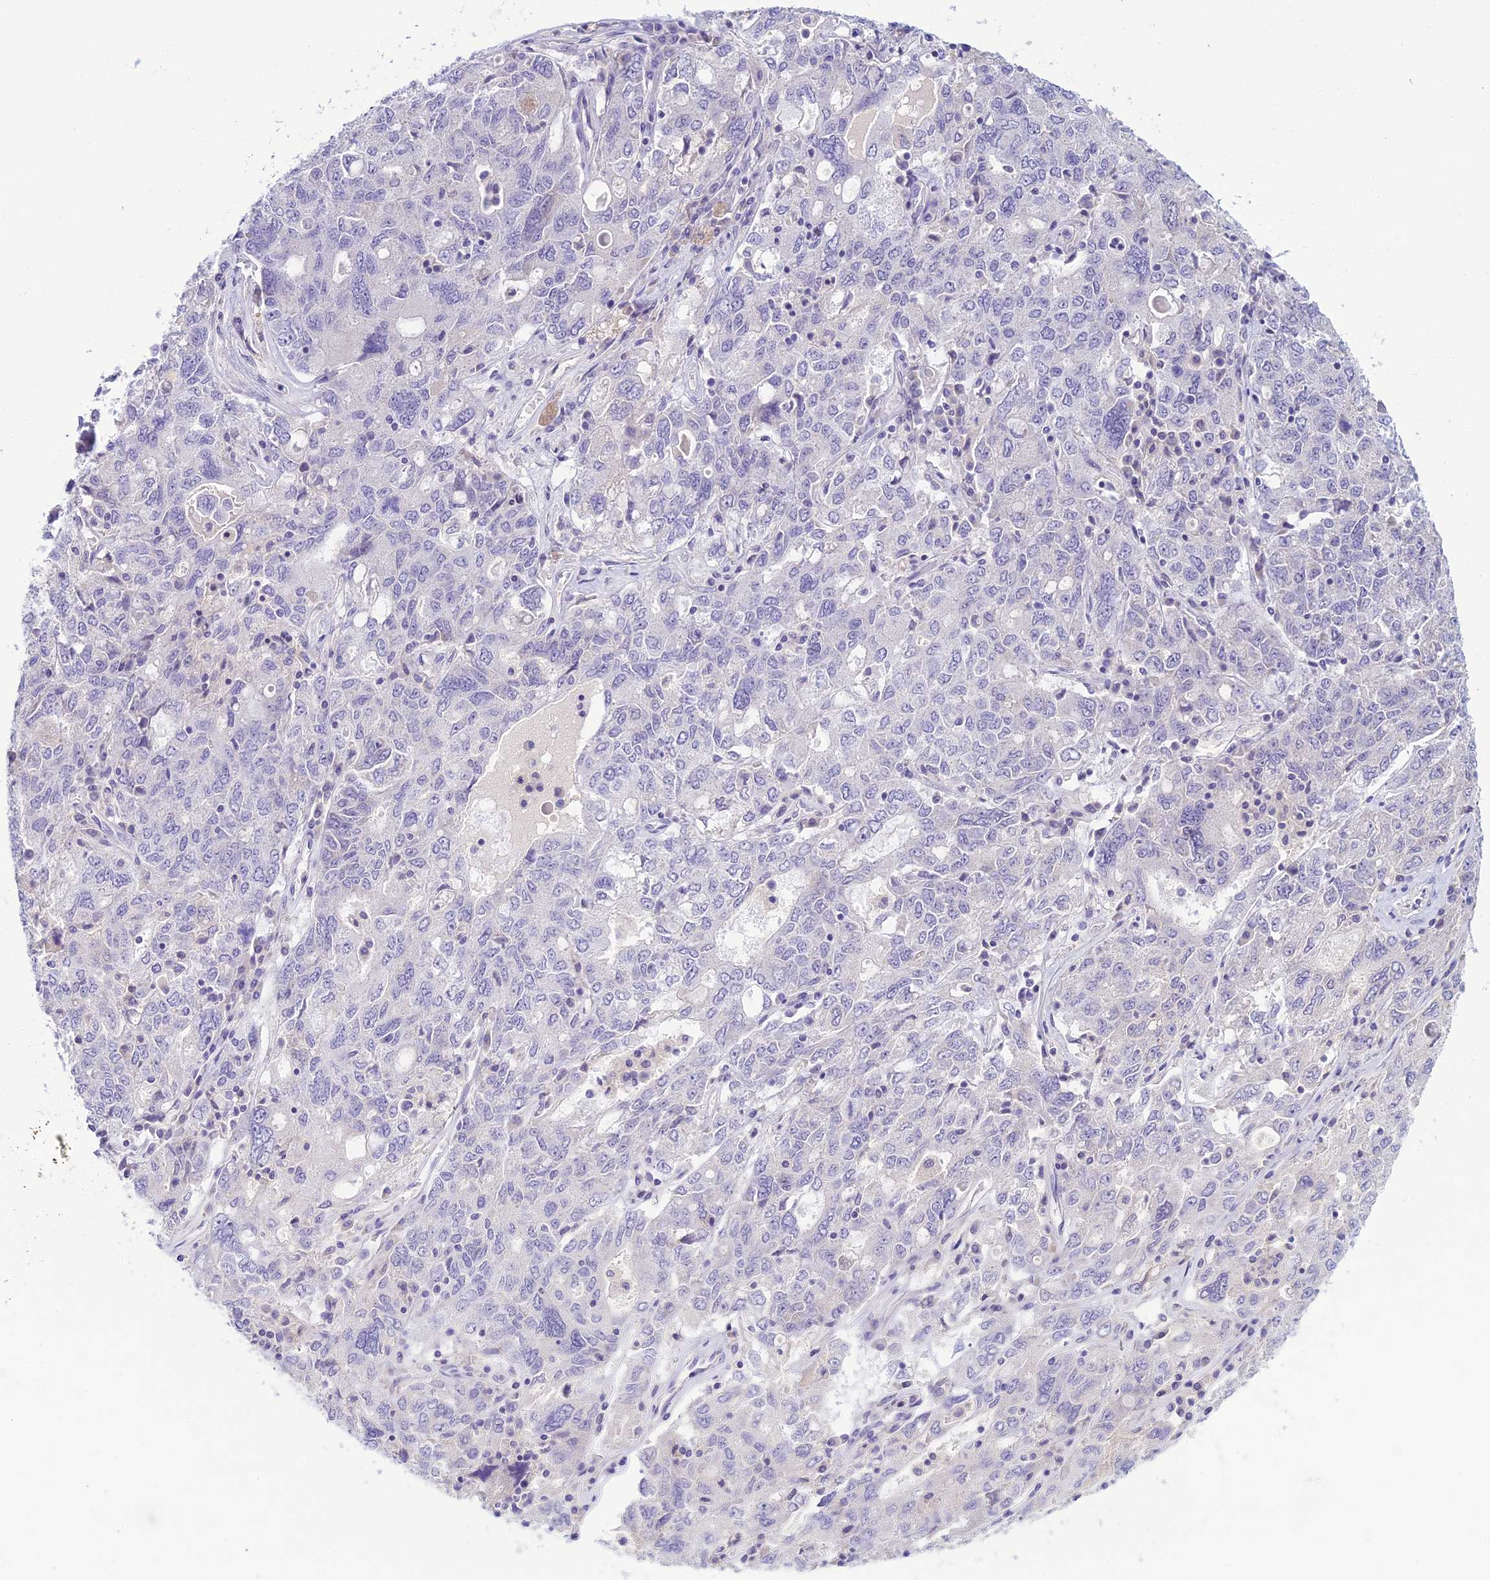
{"staining": {"intensity": "negative", "quantity": "none", "location": "none"}, "tissue": "ovarian cancer", "cell_type": "Tumor cells", "image_type": "cancer", "snomed": [{"axis": "morphology", "description": "Carcinoma, endometroid"}, {"axis": "topography", "description": "Ovary"}], "caption": "DAB (3,3'-diaminobenzidine) immunohistochemical staining of human endometroid carcinoma (ovarian) reveals no significant positivity in tumor cells.", "gene": "SLC25A41", "patient": {"sex": "female", "age": 62}}